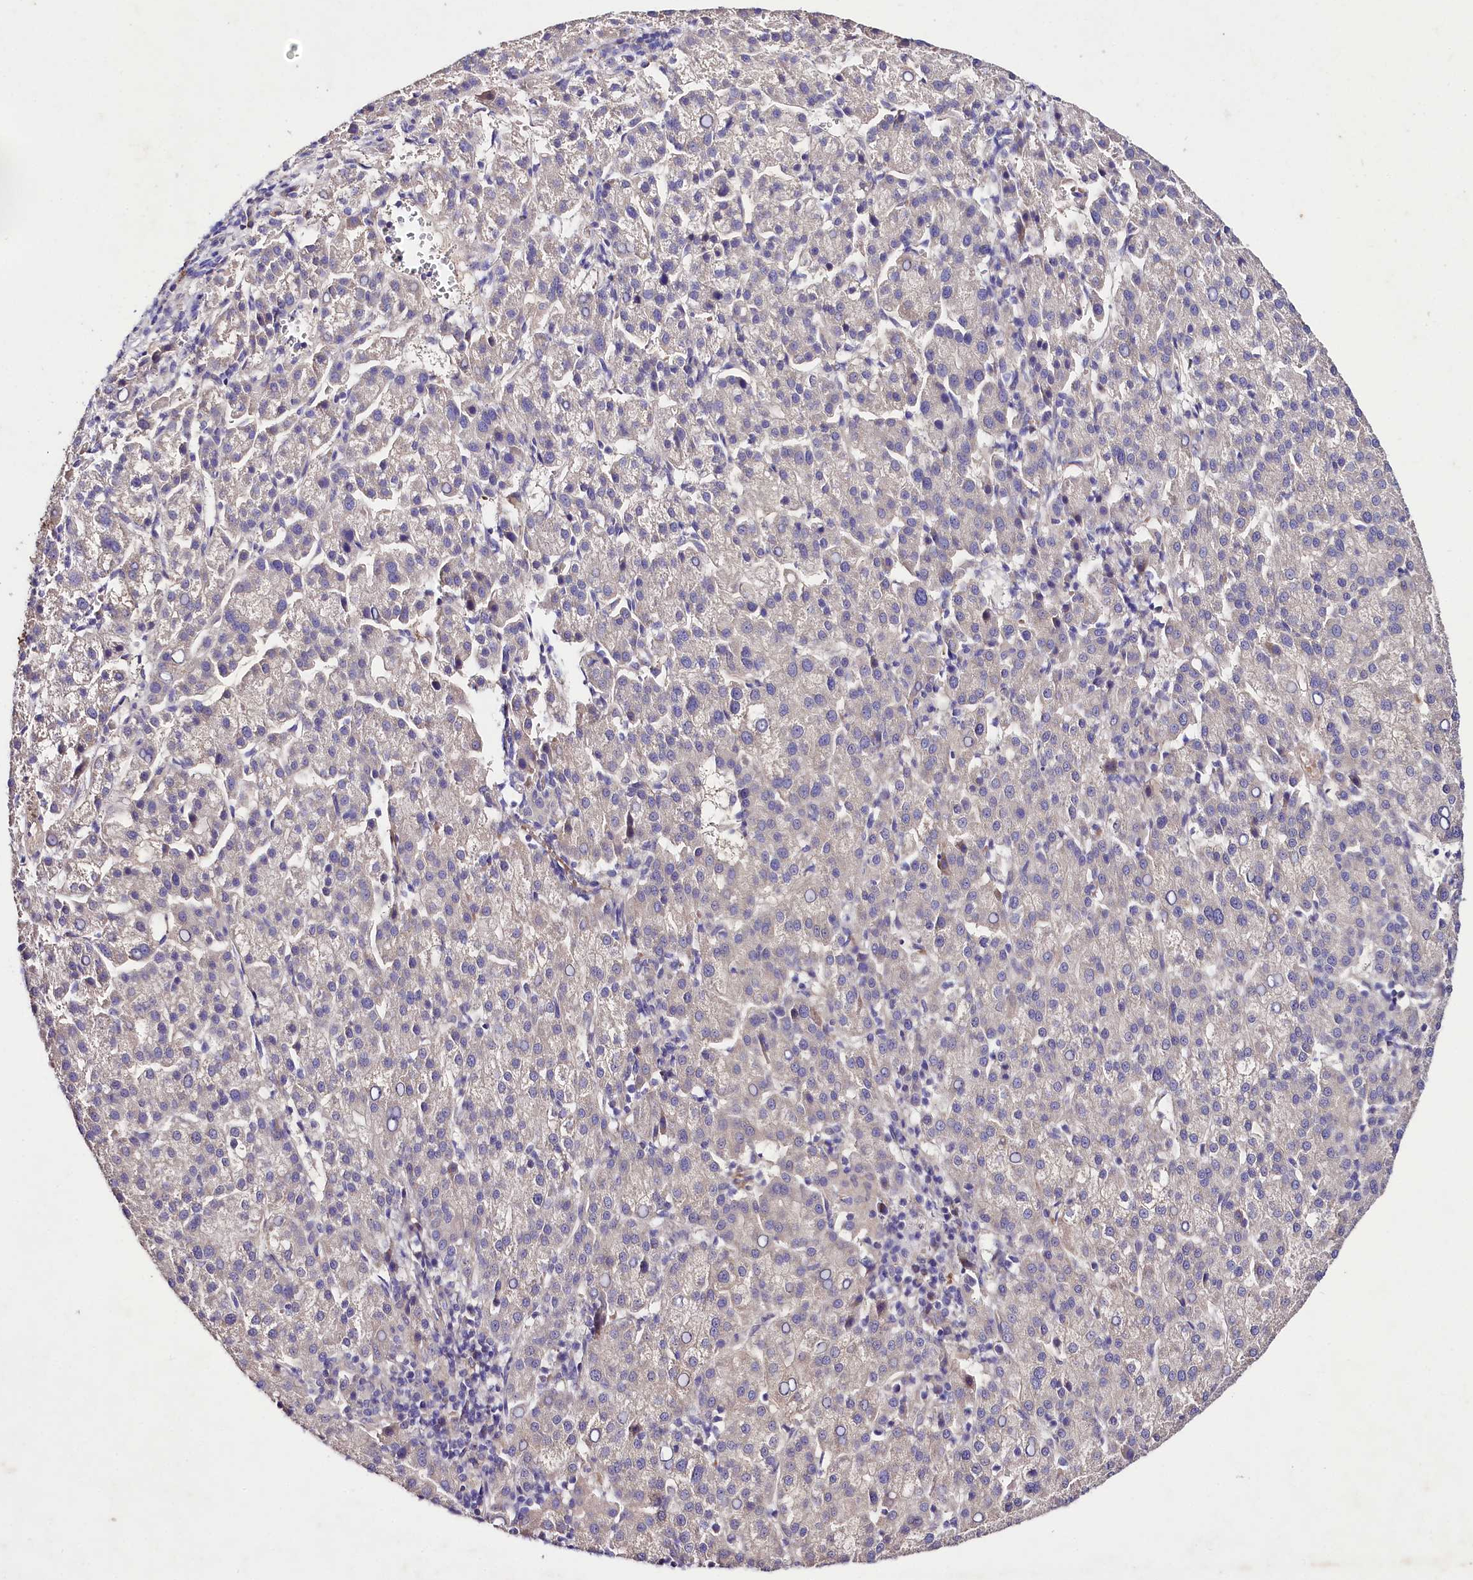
{"staining": {"intensity": "negative", "quantity": "none", "location": "none"}, "tissue": "liver cancer", "cell_type": "Tumor cells", "image_type": "cancer", "snomed": [{"axis": "morphology", "description": "Carcinoma, Hepatocellular, NOS"}, {"axis": "topography", "description": "Liver"}], "caption": "The IHC photomicrograph has no significant expression in tumor cells of liver cancer tissue.", "gene": "SLC7A1", "patient": {"sex": "female", "age": 58}}